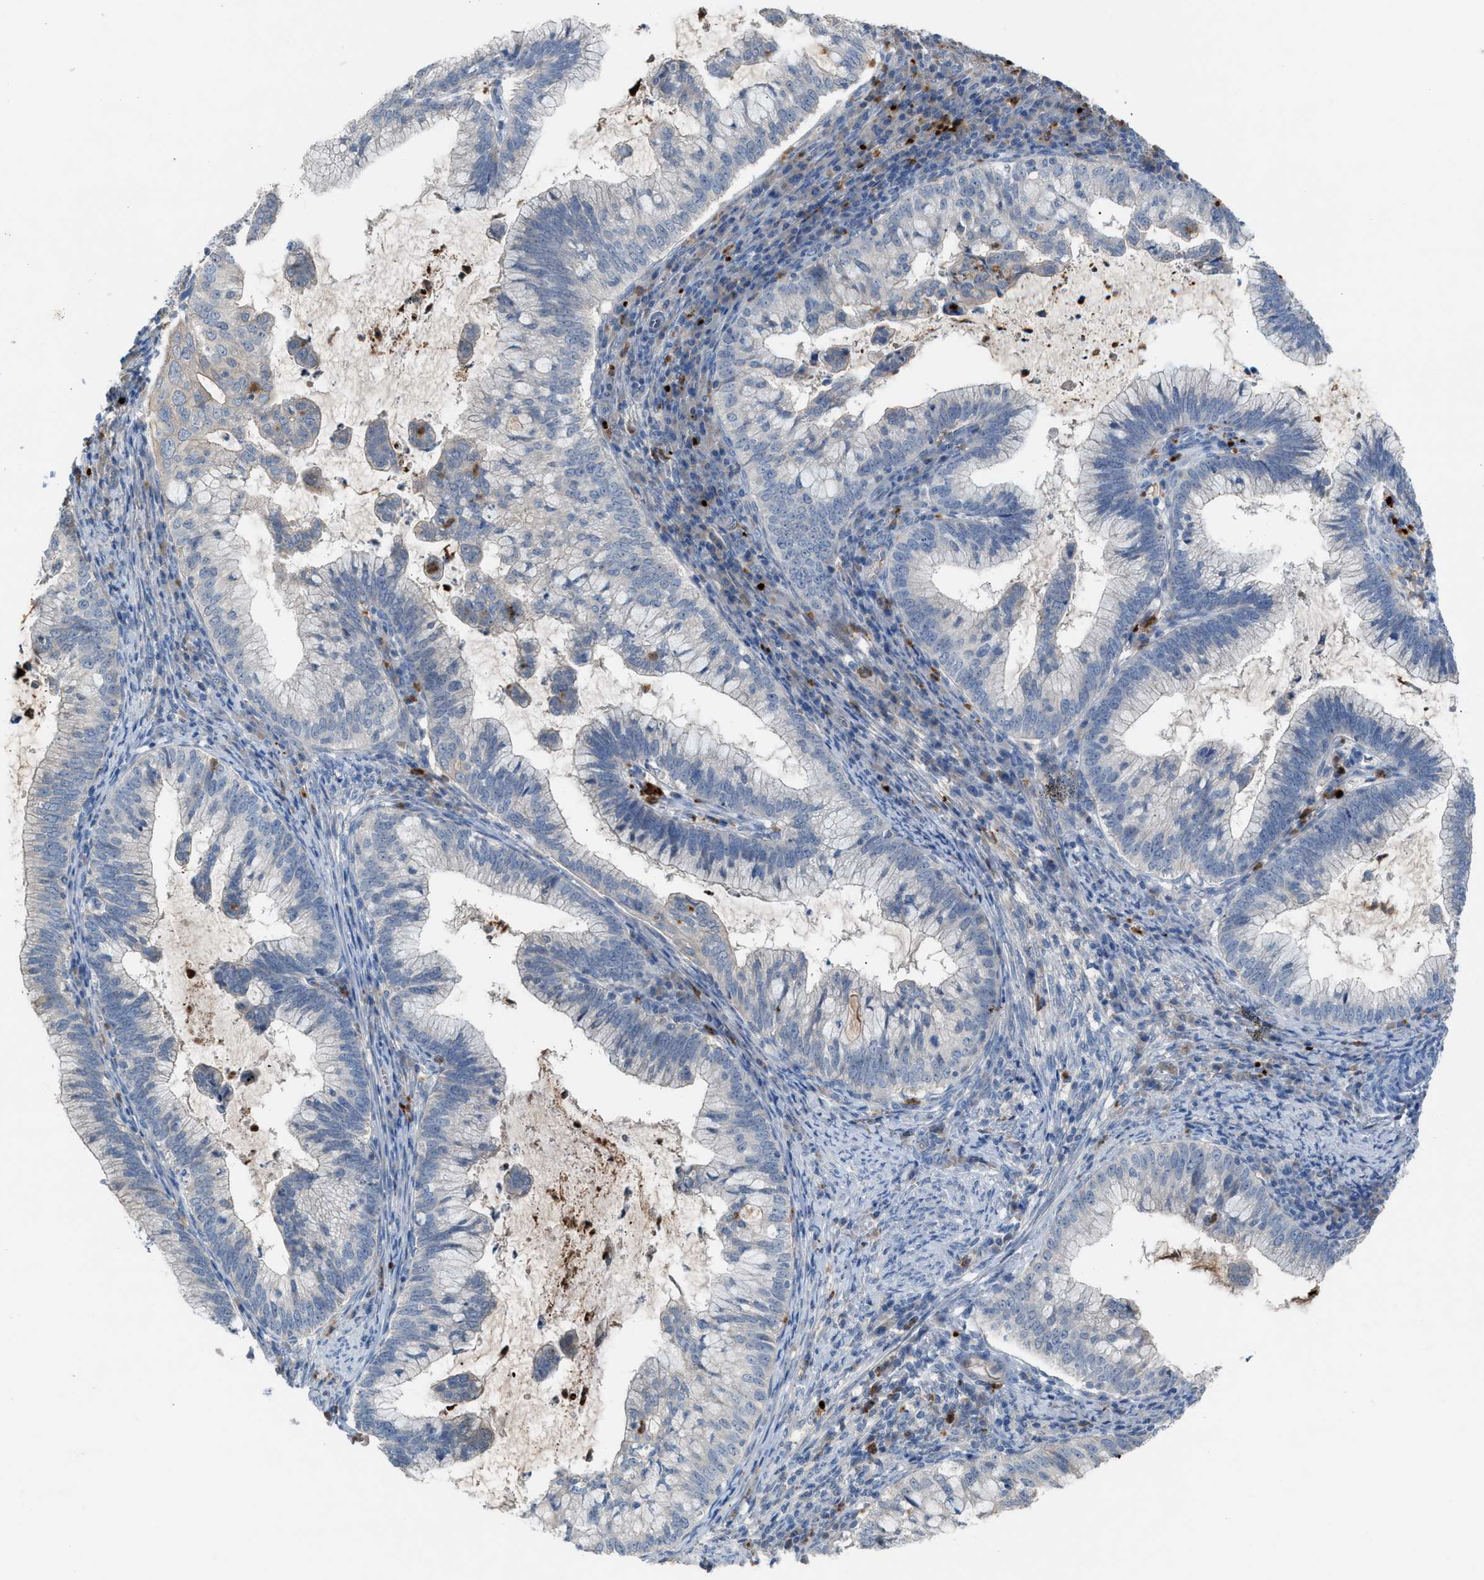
{"staining": {"intensity": "negative", "quantity": "none", "location": "none"}, "tissue": "cervical cancer", "cell_type": "Tumor cells", "image_type": "cancer", "snomed": [{"axis": "morphology", "description": "Adenocarcinoma, NOS"}, {"axis": "topography", "description": "Cervix"}], "caption": "Adenocarcinoma (cervical) was stained to show a protein in brown. There is no significant staining in tumor cells. (Immunohistochemistry (ihc), brightfield microscopy, high magnification).", "gene": "CFAP77", "patient": {"sex": "female", "age": 36}}